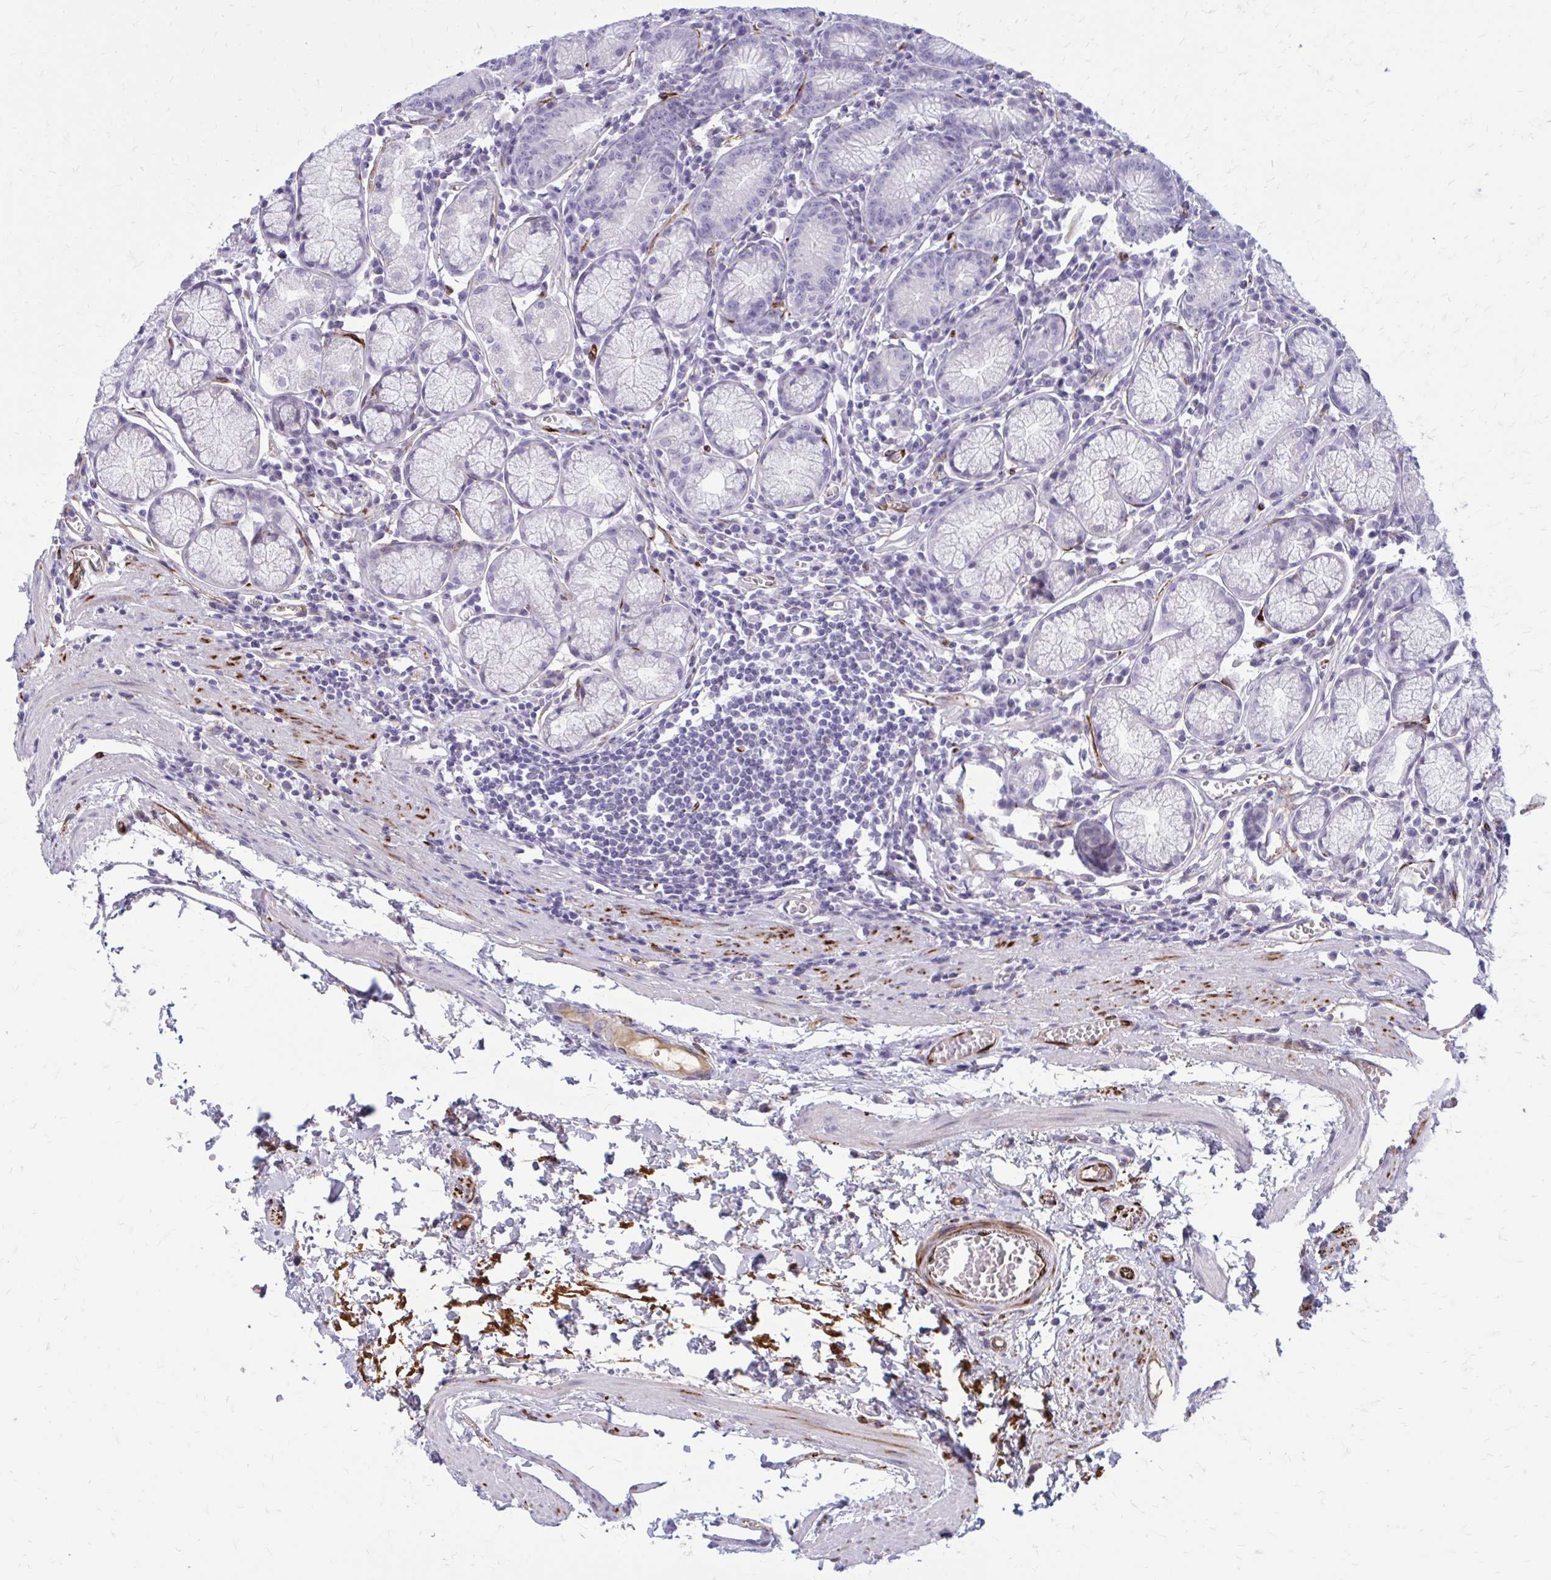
{"staining": {"intensity": "negative", "quantity": "none", "location": "none"}, "tissue": "stomach", "cell_type": "Glandular cells", "image_type": "normal", "snomed": [{"axis": "morphology", "description": "Normal tissue, NOS"}, {"axis": "topography", "description": "Stomach"}], "caption": "Image shows no protein positivity in glandular cells of benign stomach.", "gene": "BEND5", "patient": {"sex": "male", "age": 55}}